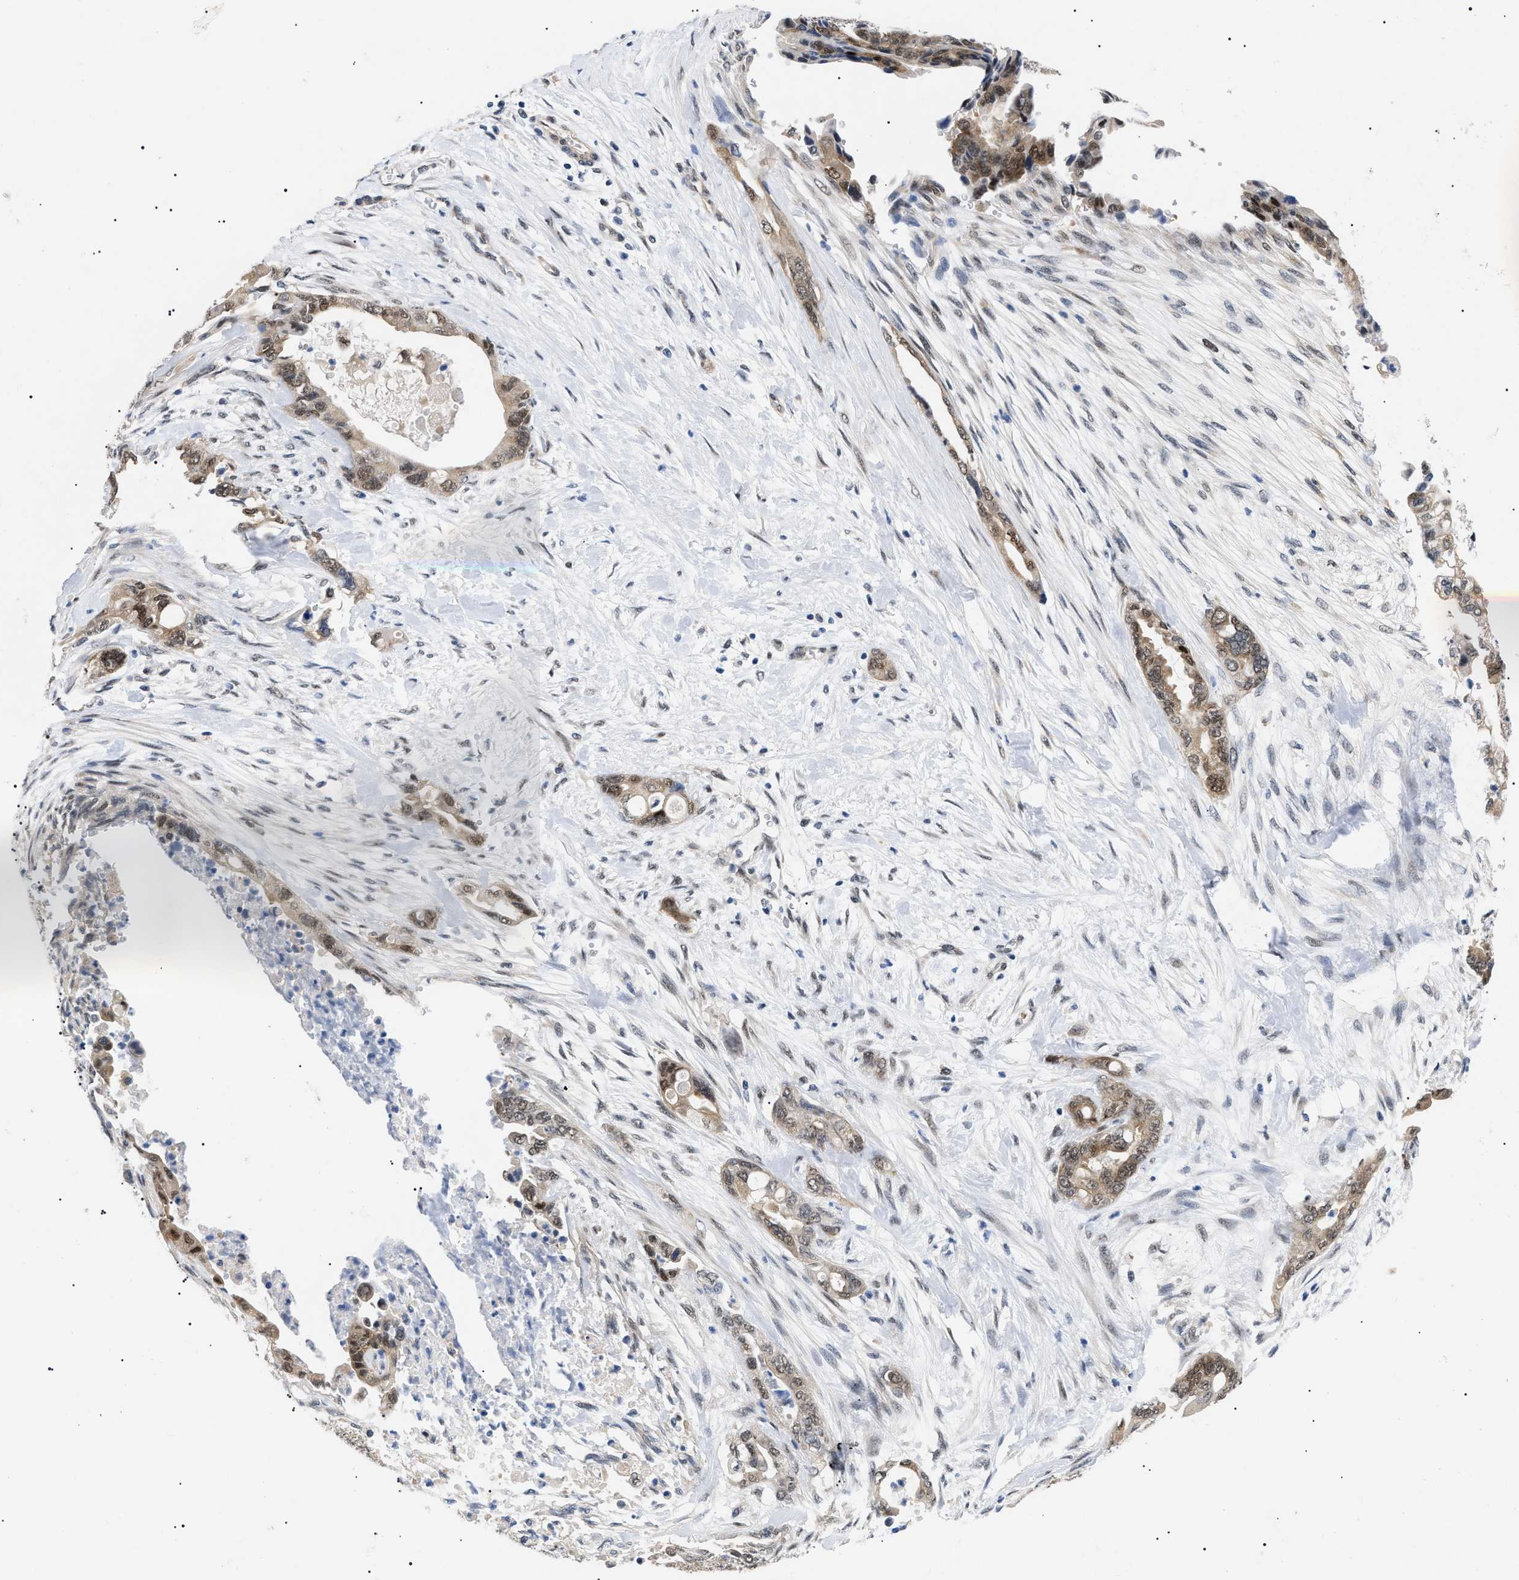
{"staining": {"intensity": "moderate", "quantity": ">75%", "location": "cytoplasmic/membranous,nuclear"}, "tissue": "pancreatic cancer", "cell_type": "Tumor cells", "image_type": "cancer", "snomed": [{"axis": "morphology", "description": "Adenocarcinoma, NOS"}, {"axis": "topography", "description": "Pancreas"}], "caption": "This is a histology image of immunohistochemistry staining of pancreatic cancer (adenocarcinoma), which shows moderate staining in the cytoplasmic/membranous and nuclear of tumor cells.", "gene": "GARRE1", "patient": {"sex": "male", "age": 70}}